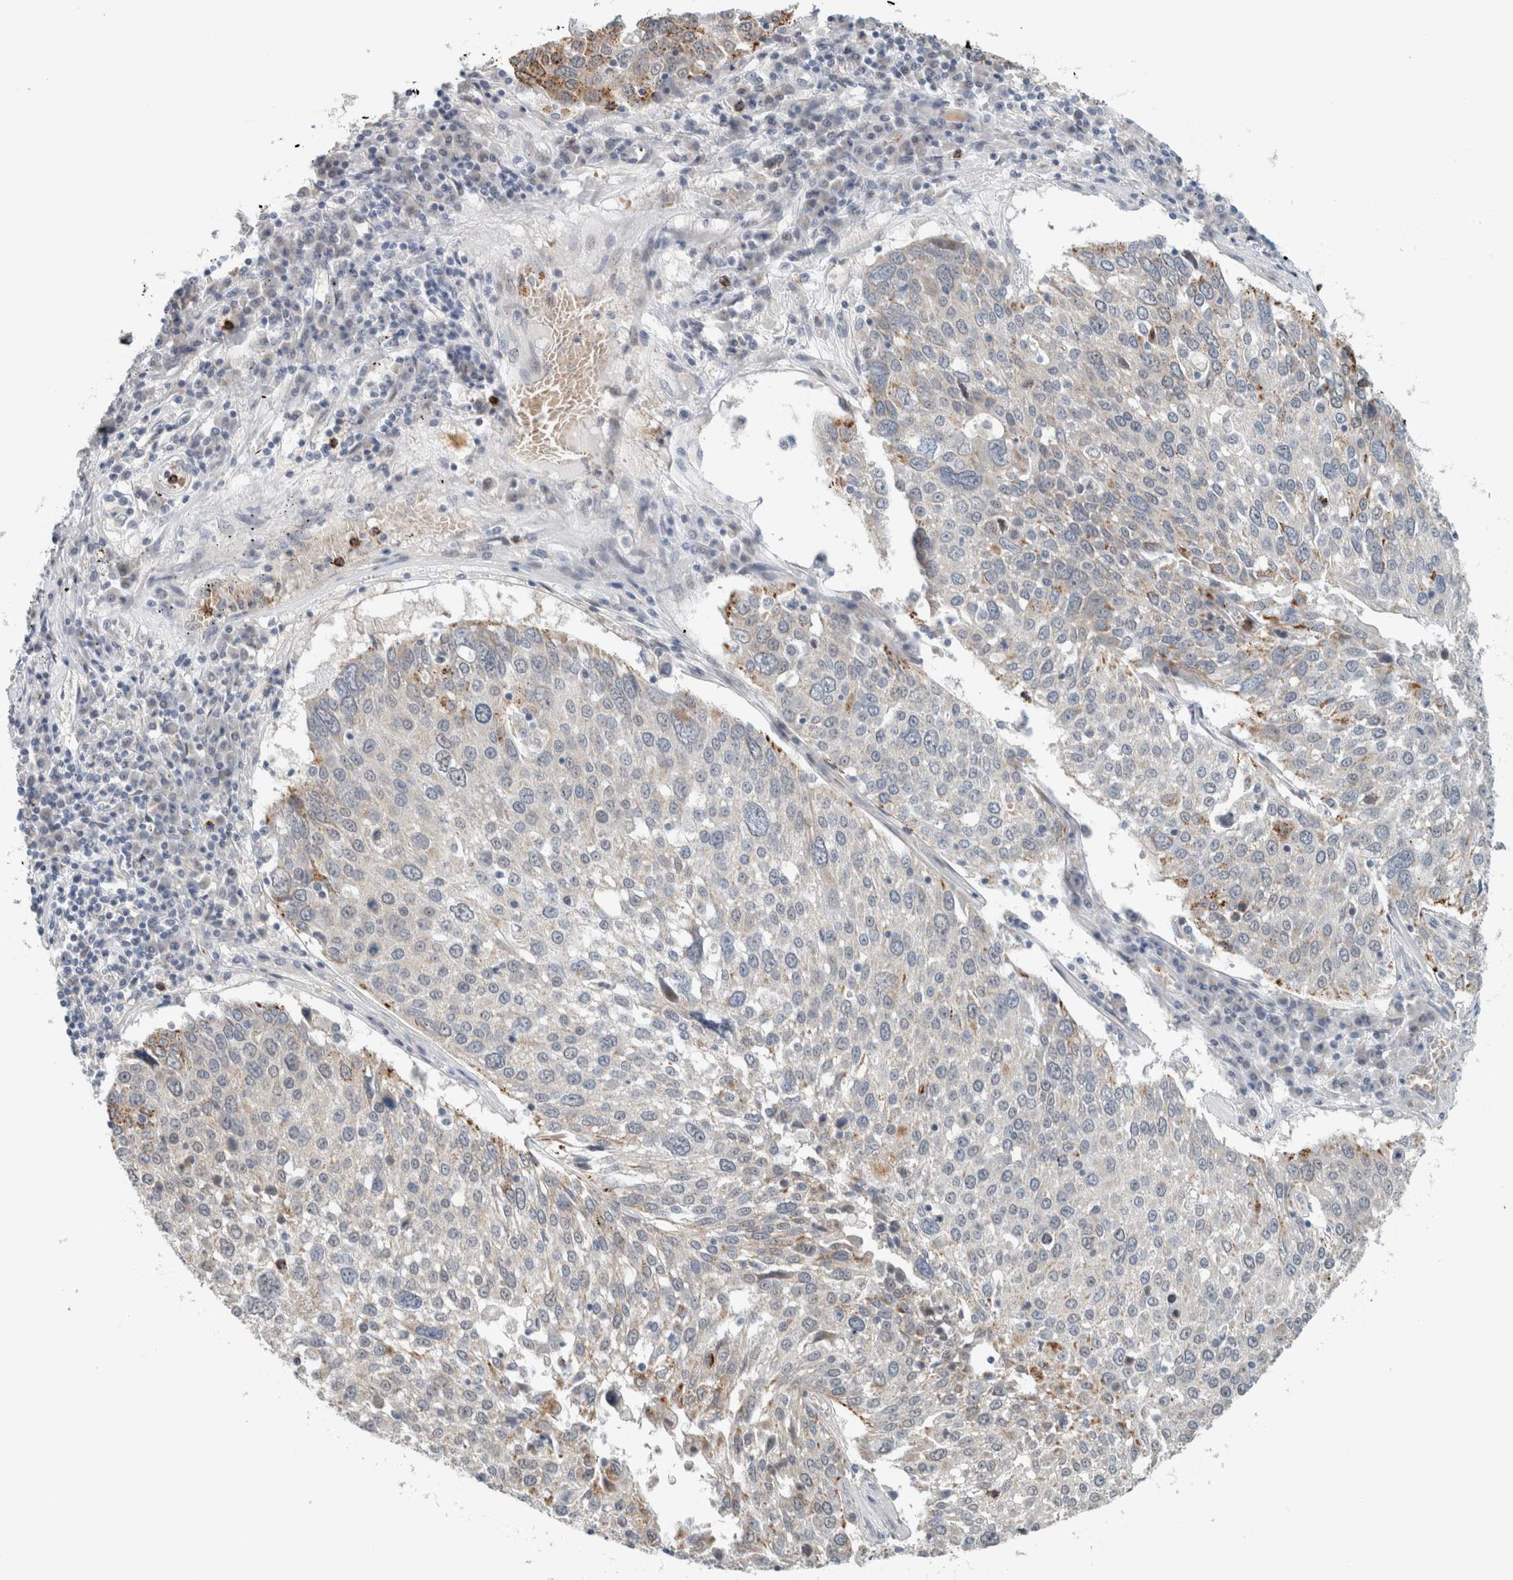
{"staining": {"intensity": "moderate", "quantity": "<25%", "location": "cytoplasmic/membranous"}, "tissue": "lung cancer", "cell_type": "Tumor cells", "image_type": "cancer", "snomed": [{"axis": "morphology", "description": "Squamous cell carcinoma, NOS"}, {"axis": "topography", "description": "Lung"}], "caption": "Immunohistochemistry histopathology image of lung squamous cell carcinoma stained for a protein (brown), which shows low levels of moderate cytoplasmic/membranous positivity in approximately <25% of tumor cells.", "gene": "CRAT", "patient": {"sex": "male", "age": 65}}